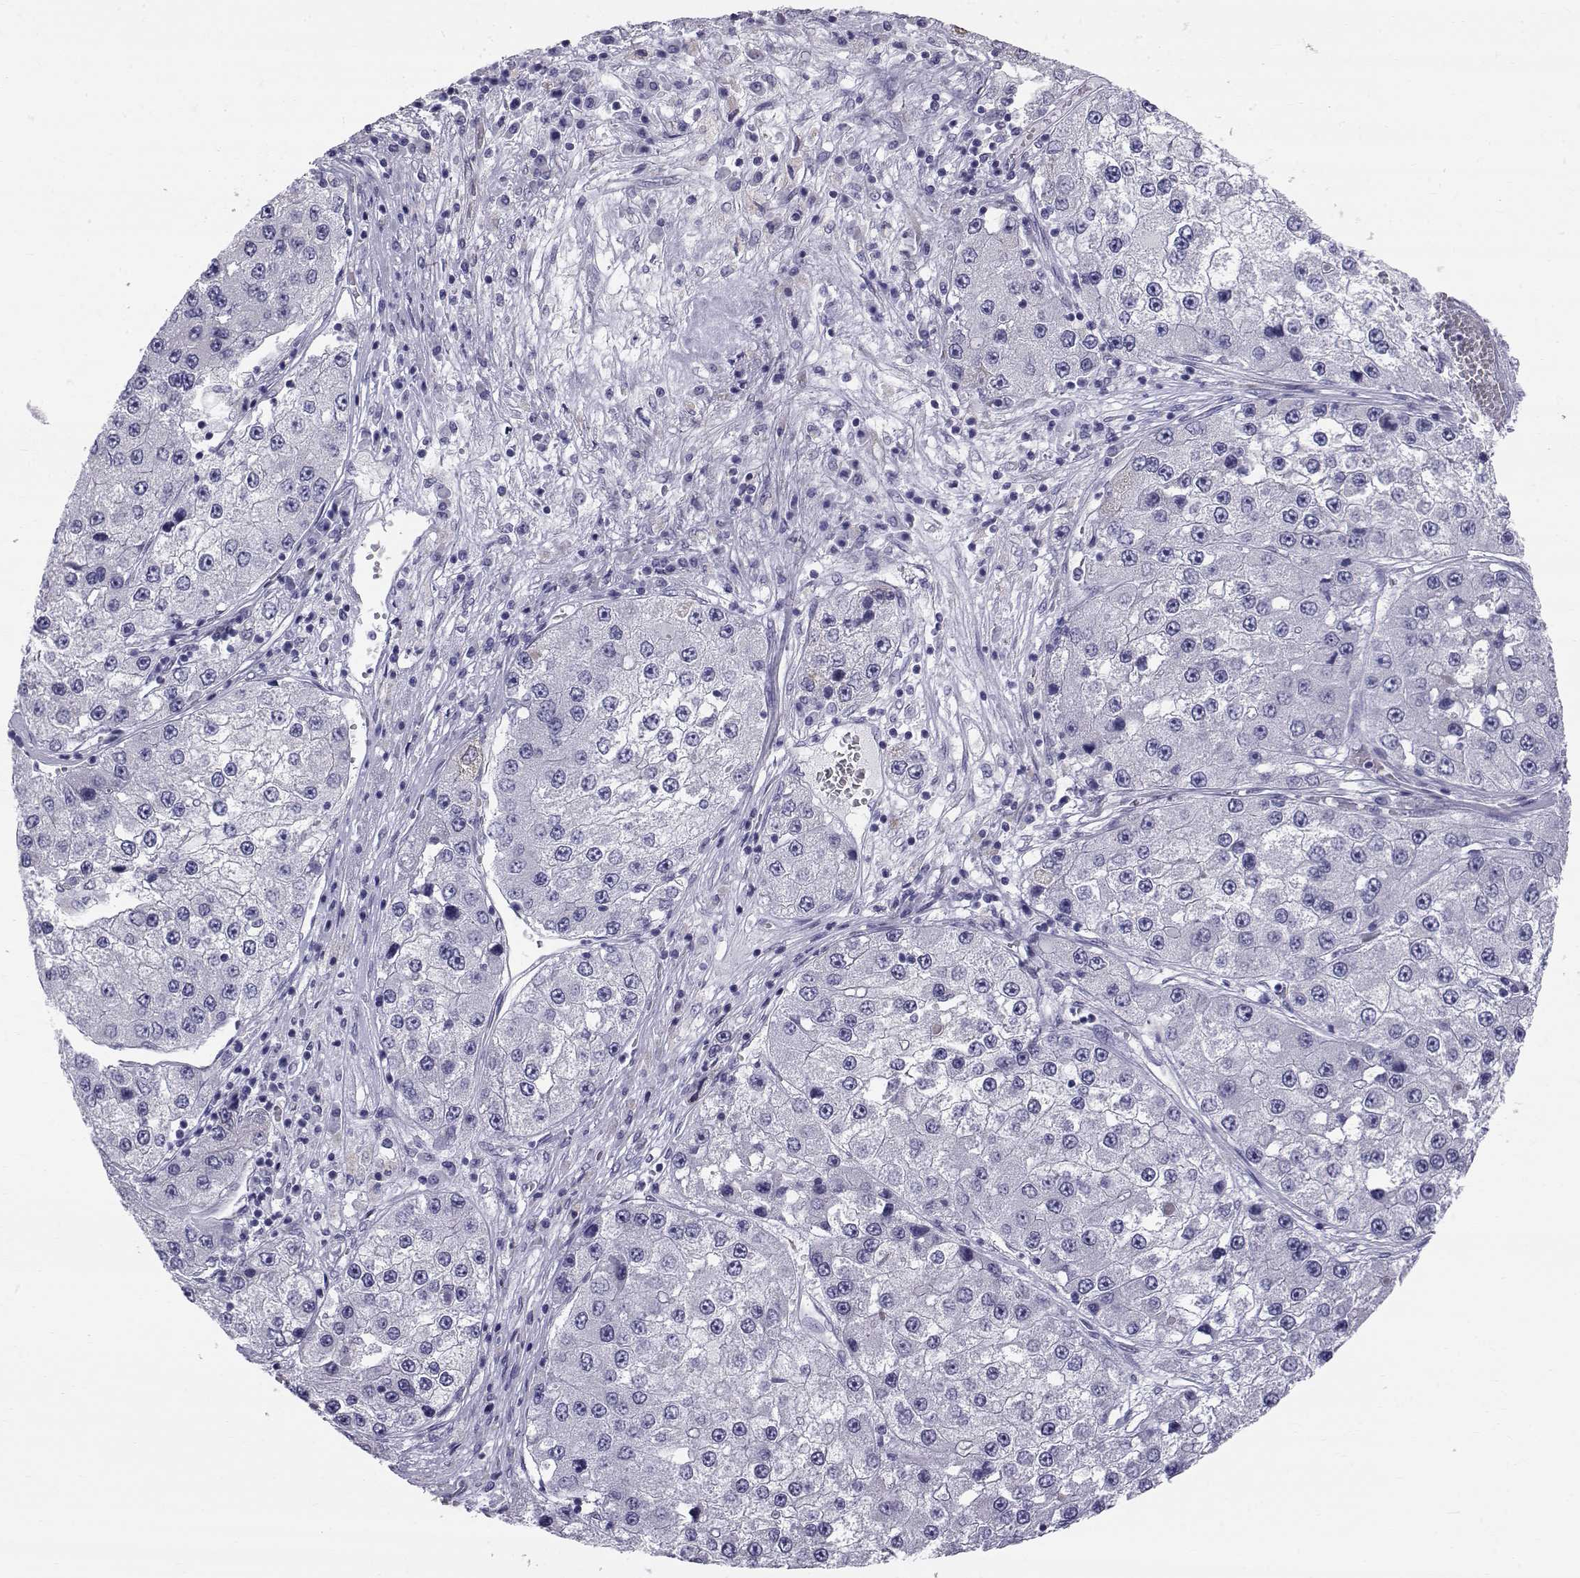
{"staining": {"intensity": "negative", "quantity": "none", "location": "none"}, "tissue": "liver cancer", "cell_type": "Tumor cells", "image_type": "cancer", "snomed": [{"axis": "morphology", "description": "Carcinoma, Hepatocellular, NOS"}, {"axis": "topography", "description": "Liver"}], "caption": "There is no significant positivity in tumor cells of hepatocellular carcinoma (liver).", "gene": "RNASE12", "patient": {"sex": "female", "age": 73}}